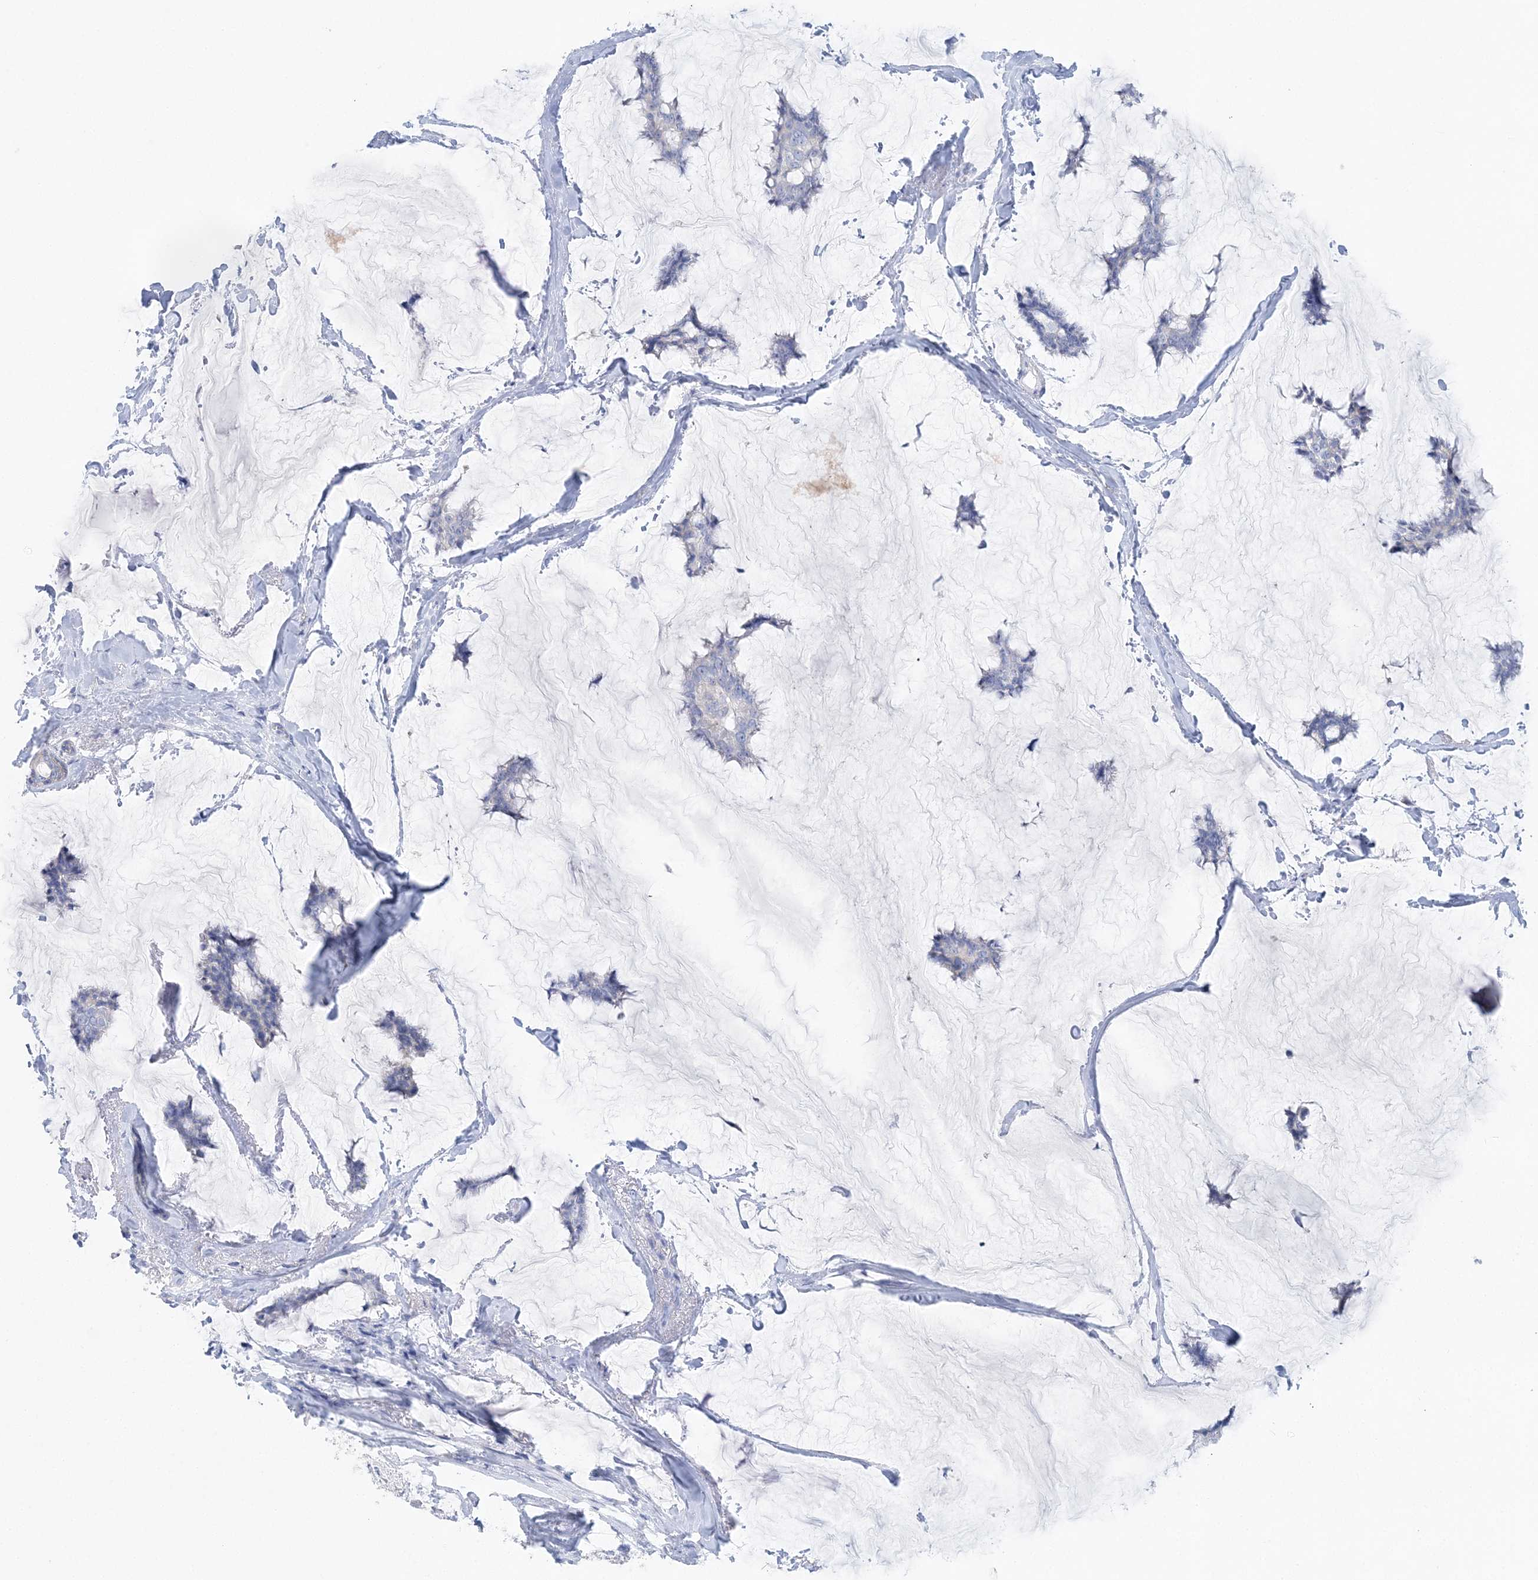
{"staining": {"intensity": "negative", "quantity": "none", "location": "none"}, "tissue": "breast cancer", "cell_type": "Tumor cells", "image_type": "cancer", "snomed": [{"axis": "morphology", "description": "Duct carcinoma"}, {"axis": "topography", "description": "Breast"}], "caption": "A photomicrograph of human breast intraductal carcinoma is negative for staining in tumor cells. (DAB immunohistochemistry (IHC) with hematoxylin counter stain).", "gene": "SLC5A6", "patient": {"sex": "female", "age": 93}}